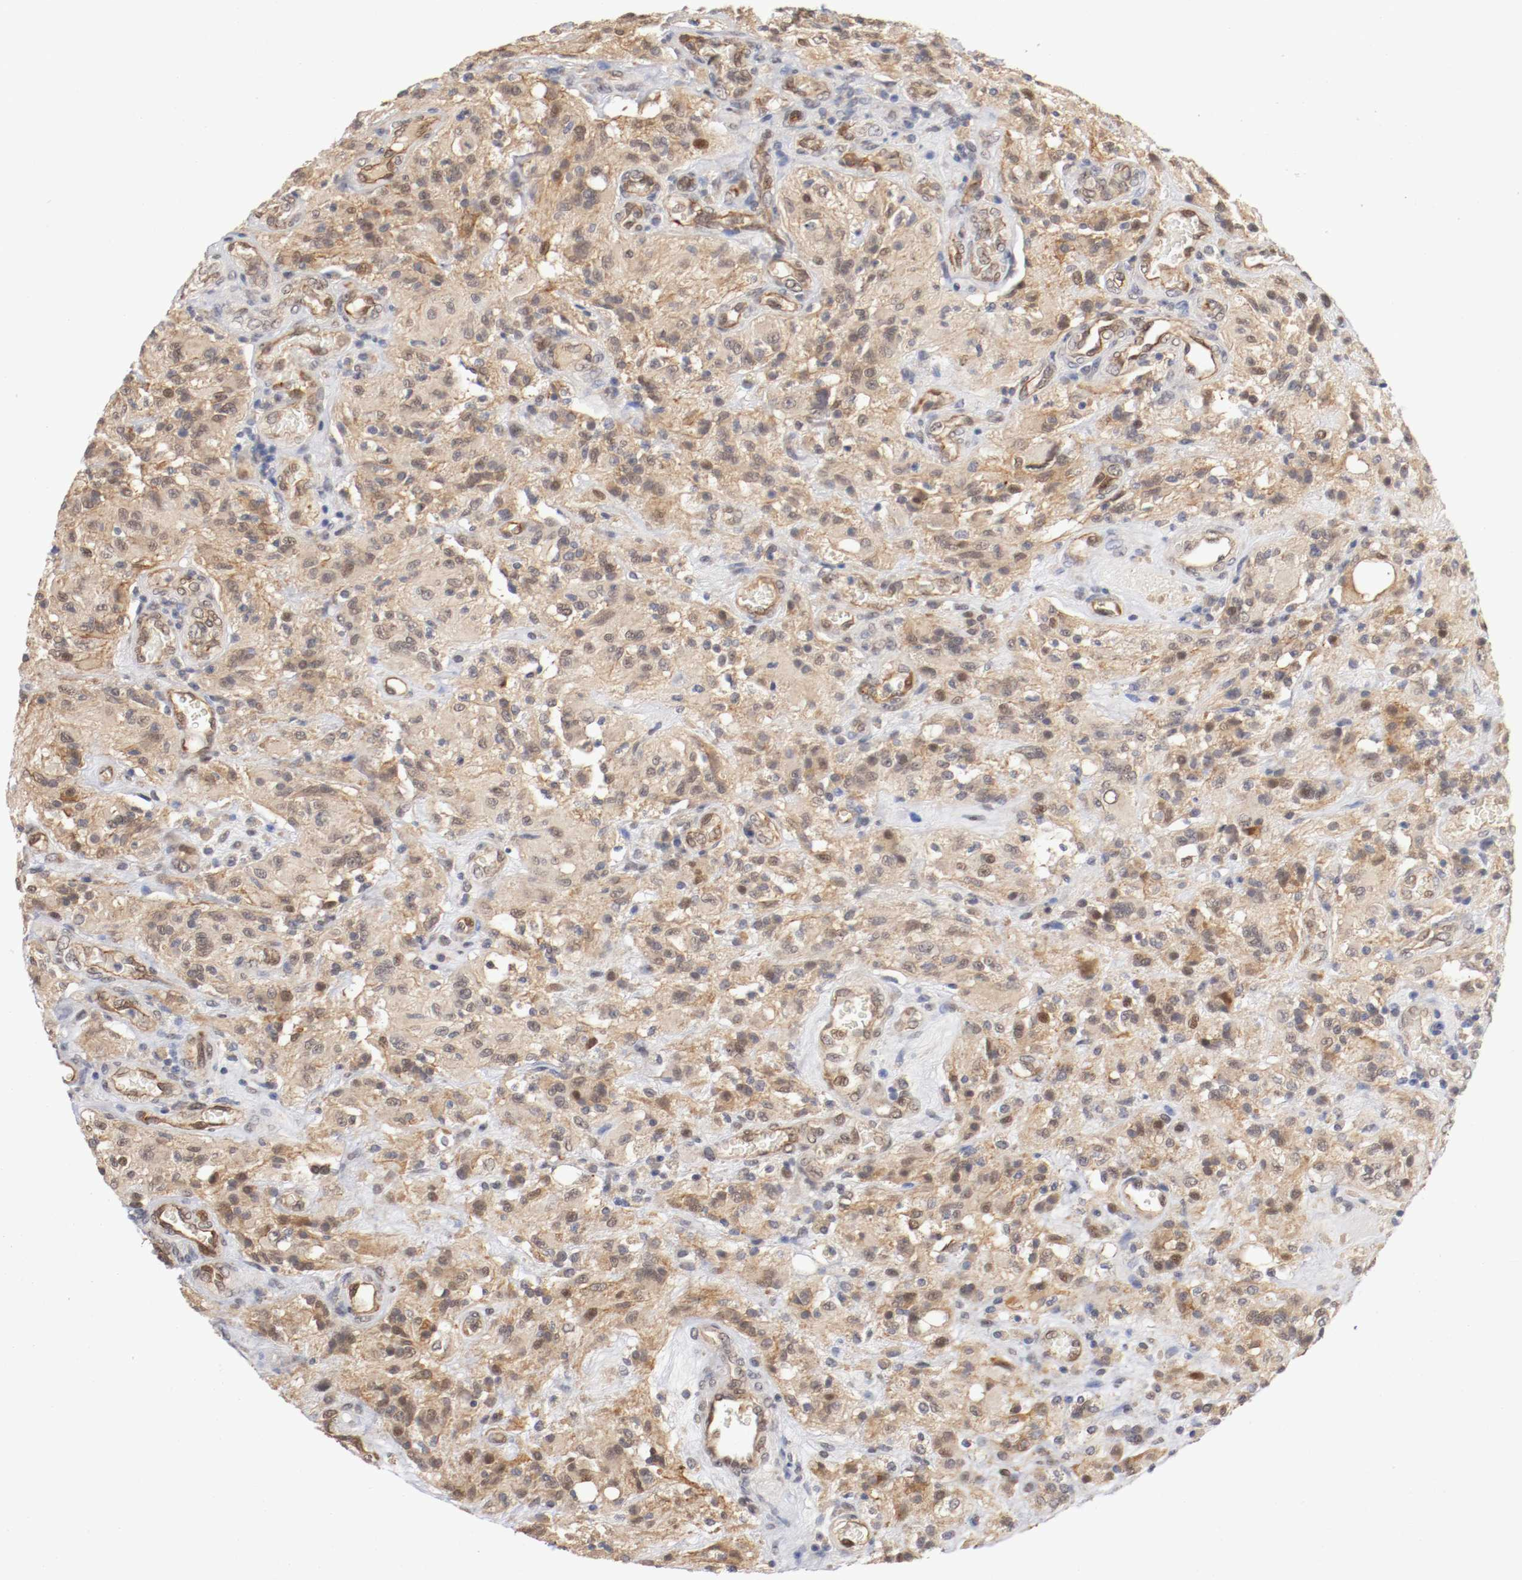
{"staining": {"intensity": "weak", "quantity": ">75%", "location": "cytoplasmic/membranous,nuclear"}, "tissue": "glioma", "cell_type": "Tumor cells", "image_type": "cancer", "snomed": [{"axis": "morphology", "description": "Normal tissue, NOS"}, {"axis": "morphology", "description": "Glioma, malignant, High grade"}, {"axis": "topography", "description": "Cerebral cortex"}], "caption": "Human glioma stained with a protein marker demonstrates weak staining in tumor cells.", "gene": "DNMT3B", "patient": {"sex": "male", "age": 56}}